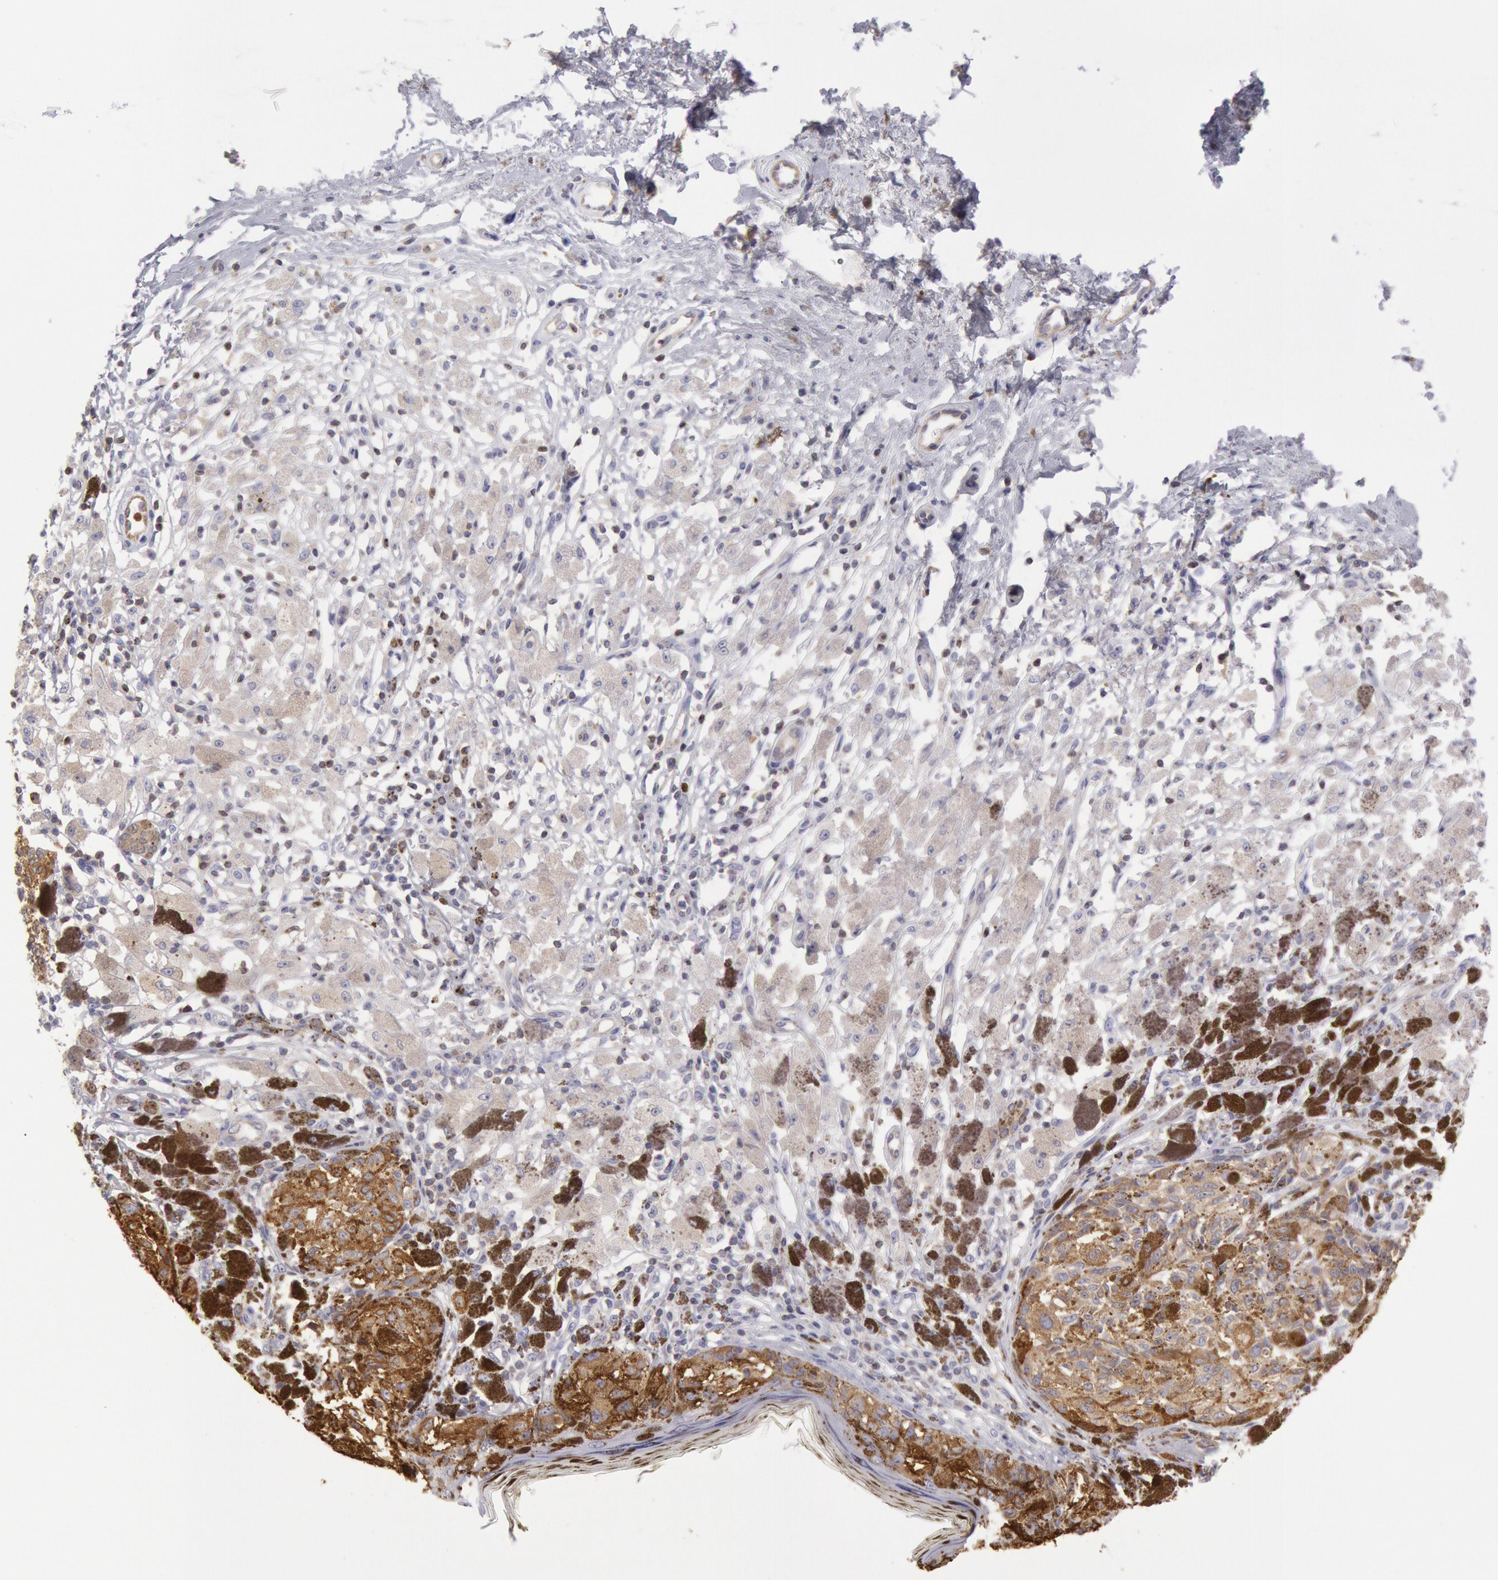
{"staining": {"intensity": "negative", "quantity": "none", "location": "none"}, "tissue": "melanoma", "cell_type": "Tumor cells", "image_type": "cancer", "snomed": [{"axis": "morphology", "description": "Malignant melanoma, NOS"}, {"axis": "topography", "description": "Skin"}], "caption": "Immunohistochemistry of melanoma exhibits no positivity in tumor cells.", "gene": "RAB27A", "patient": {"sex": "male", "age": 88}}